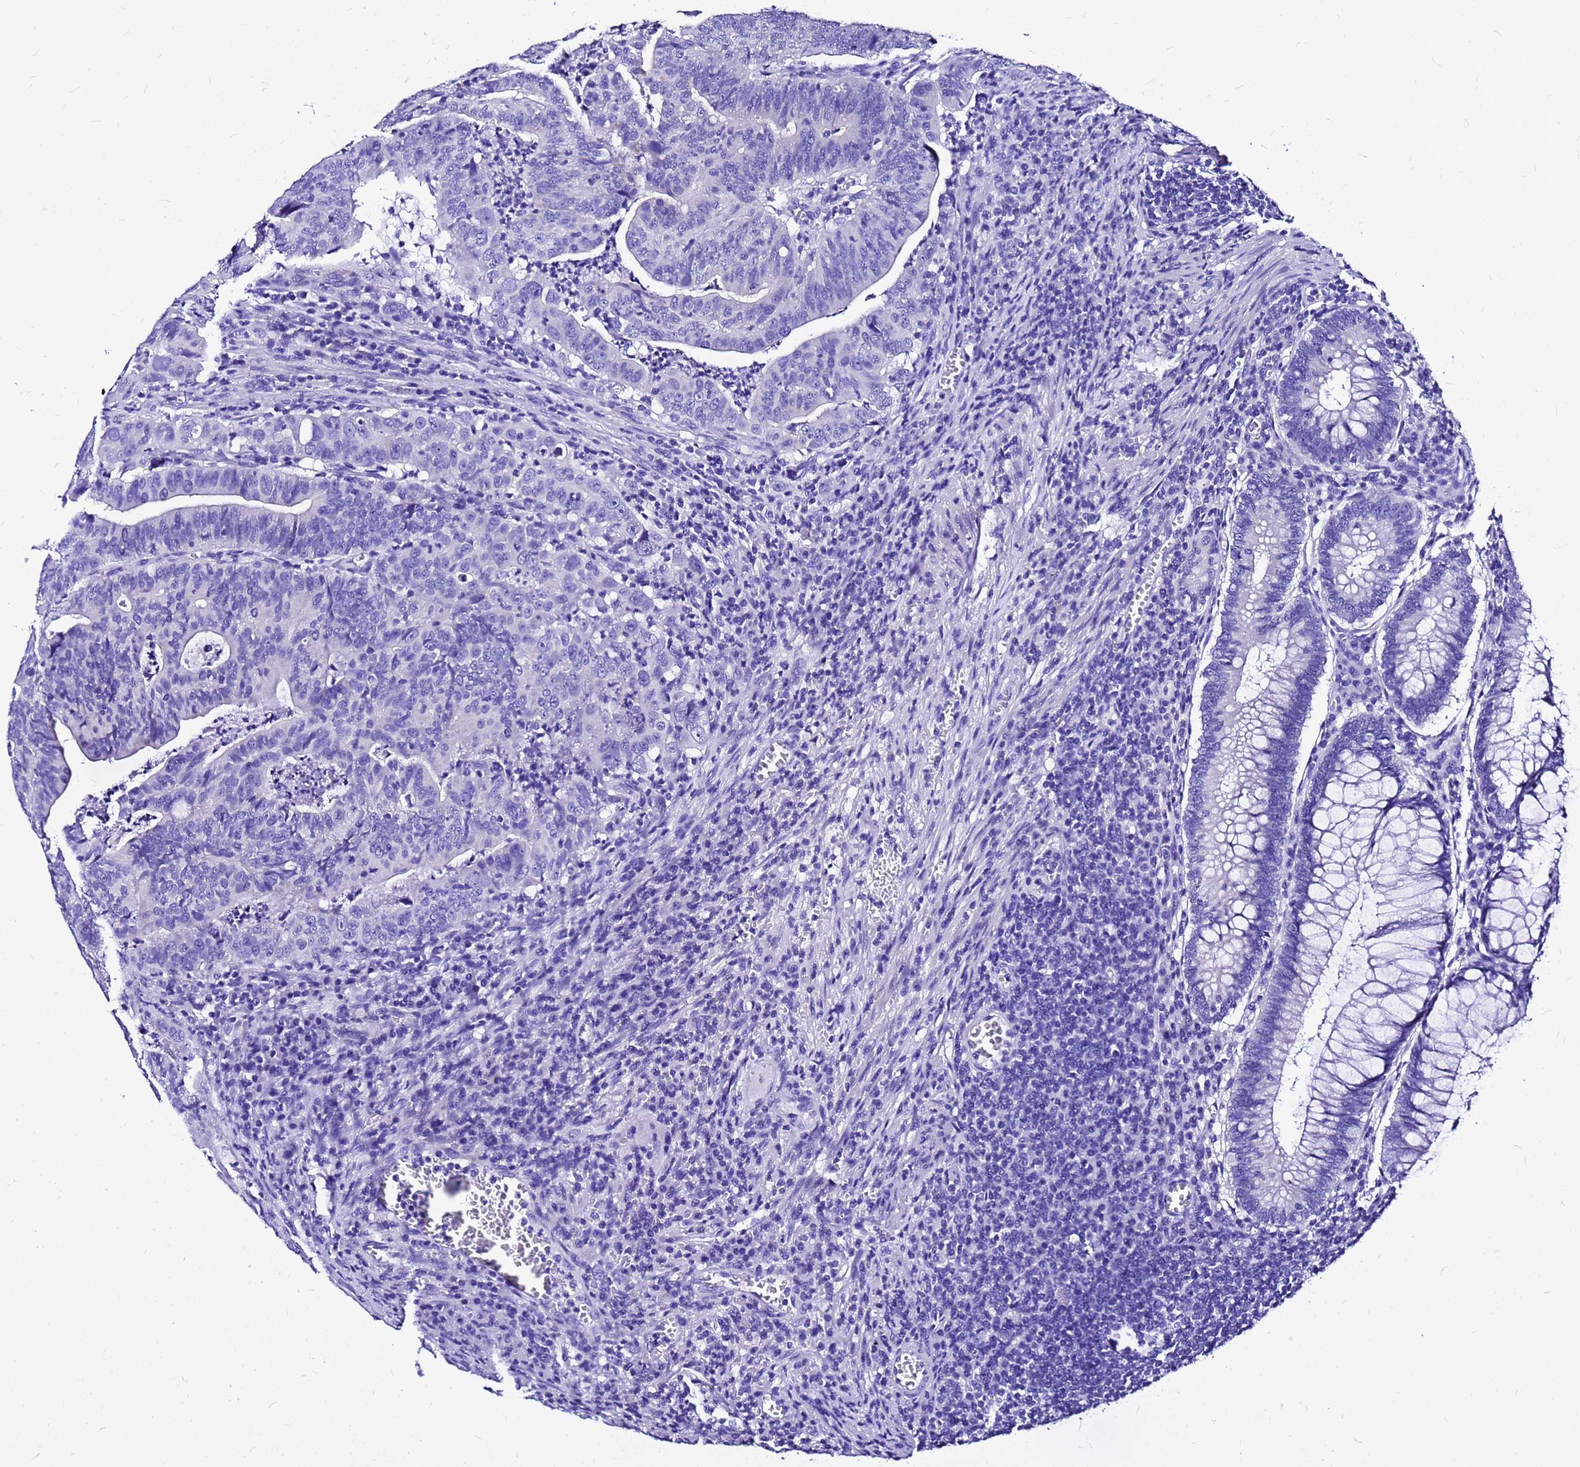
{"staining": {"intensity": "negative", "quantity": "none", "location": "none"}, "tissue": "colorectal cancer", "cell_type": "Tumor cells", "image_type": "cancer", "snomed": [{"axis": "morphology", "description": "Adenocarcinoma, NOS"}, {"axis": "topography", "description": "Rectum"}], "caption": "Immunohistochemistry of human colorectal cancer (adenocarcinoma) shows no expression in tumor cells. The staining is performed using DAB brown chromogen with nuclei counter-stained in using hematoxylin.", "gene": "HERC4", "patient": {"sex": "male", "age": 69}}